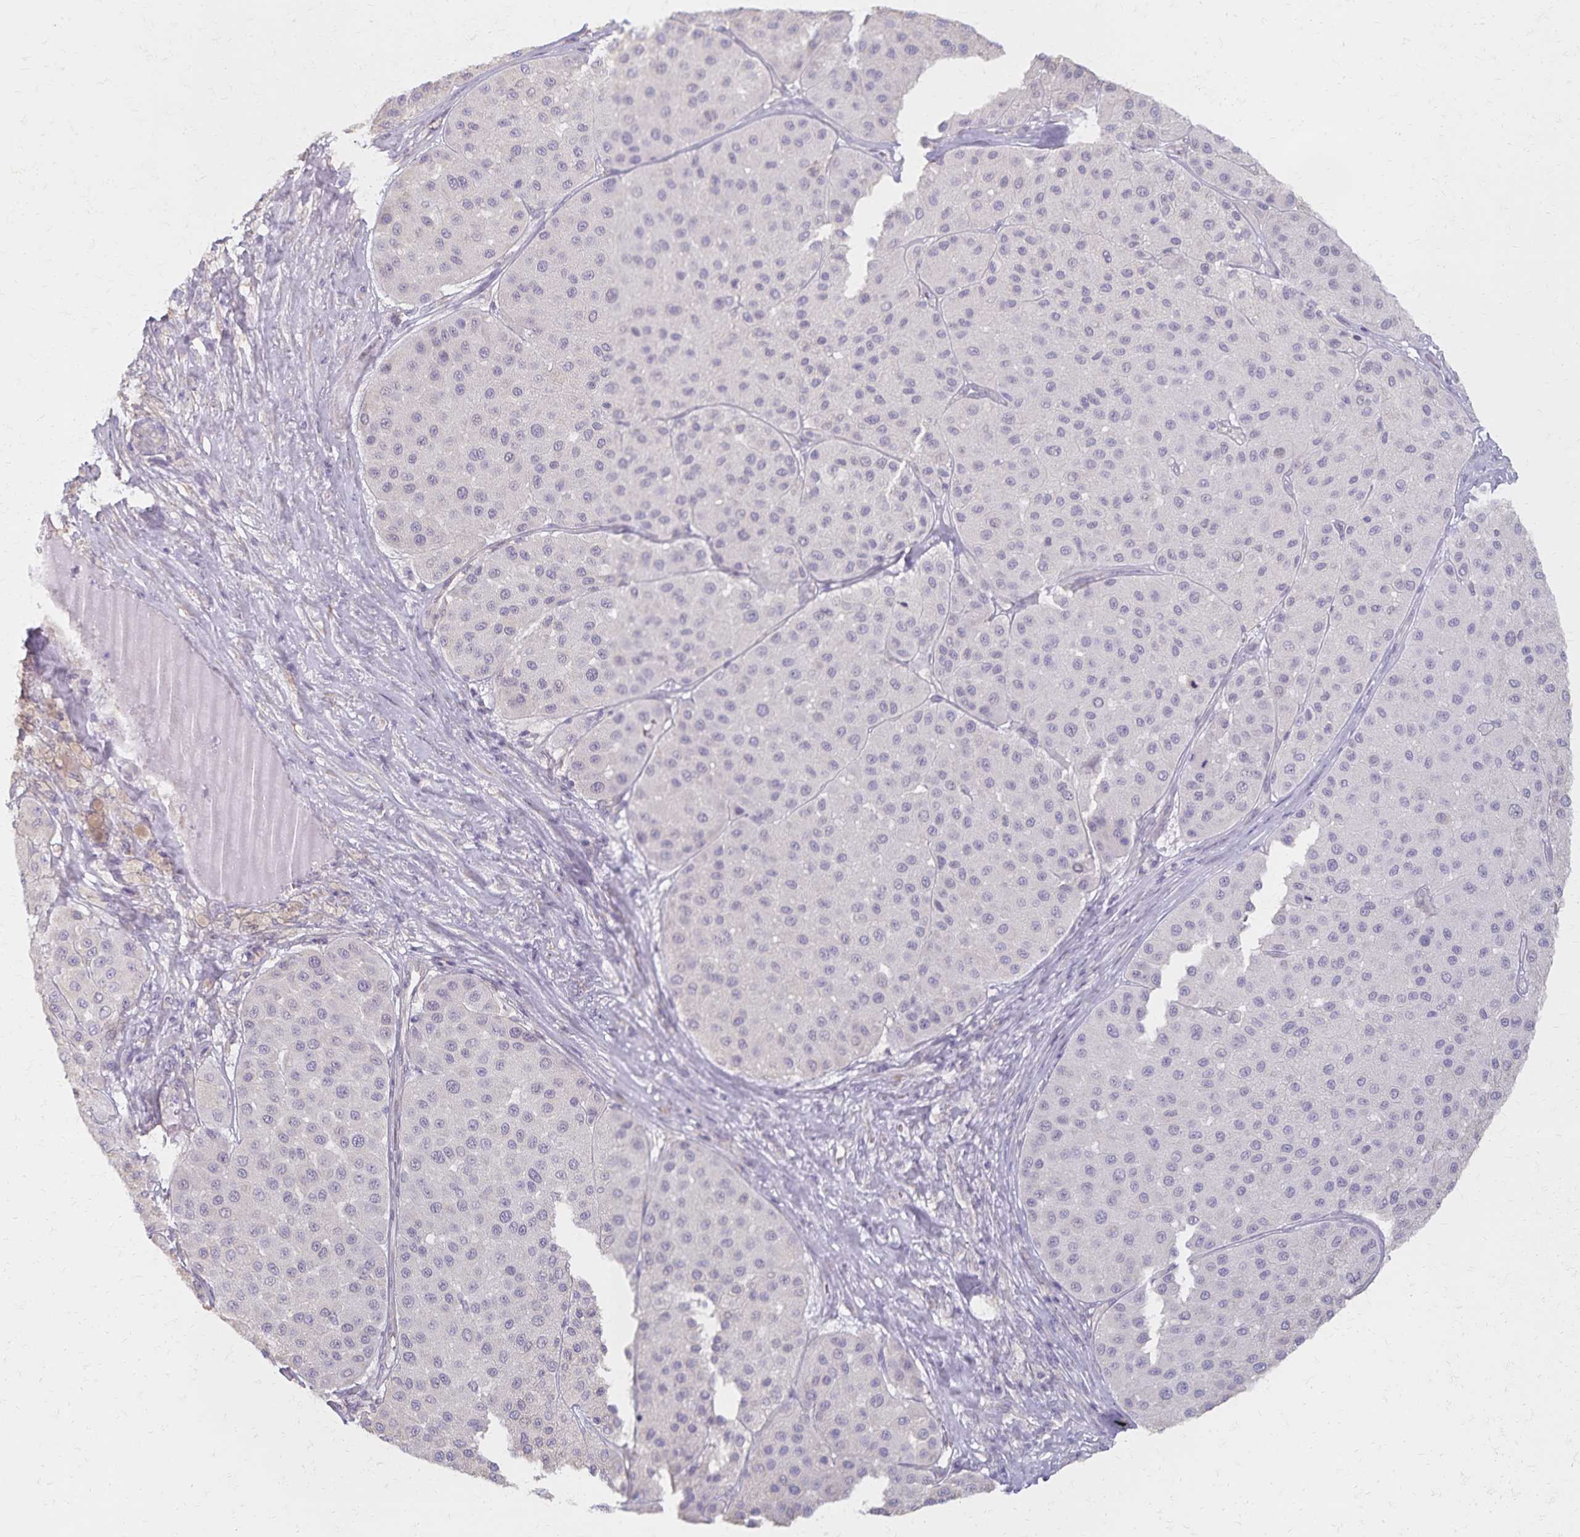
{"staining": {"intensity": "negative", "quantity": "none", "location": "none"}, "tissue": "melanoma", "cell_type": "Tumor cells", "image_type": "cancer", "snomed": [{"axis": "morphology", "description": "Malignant melanoma, Metastatic site"}, {"axis": "topography", "description": "Smooth muscle"}], "caption": "An IHC micrograph of melanoma is shown. There is no staining in tumor cells of melanoma. Brightfield microscopy of immunohistochemistry stained with DAB (brown) and hematoxylin (blue), captured at high magnification.", "gene": "KISS1", "patient": {"sex": "male", "age": 41}}